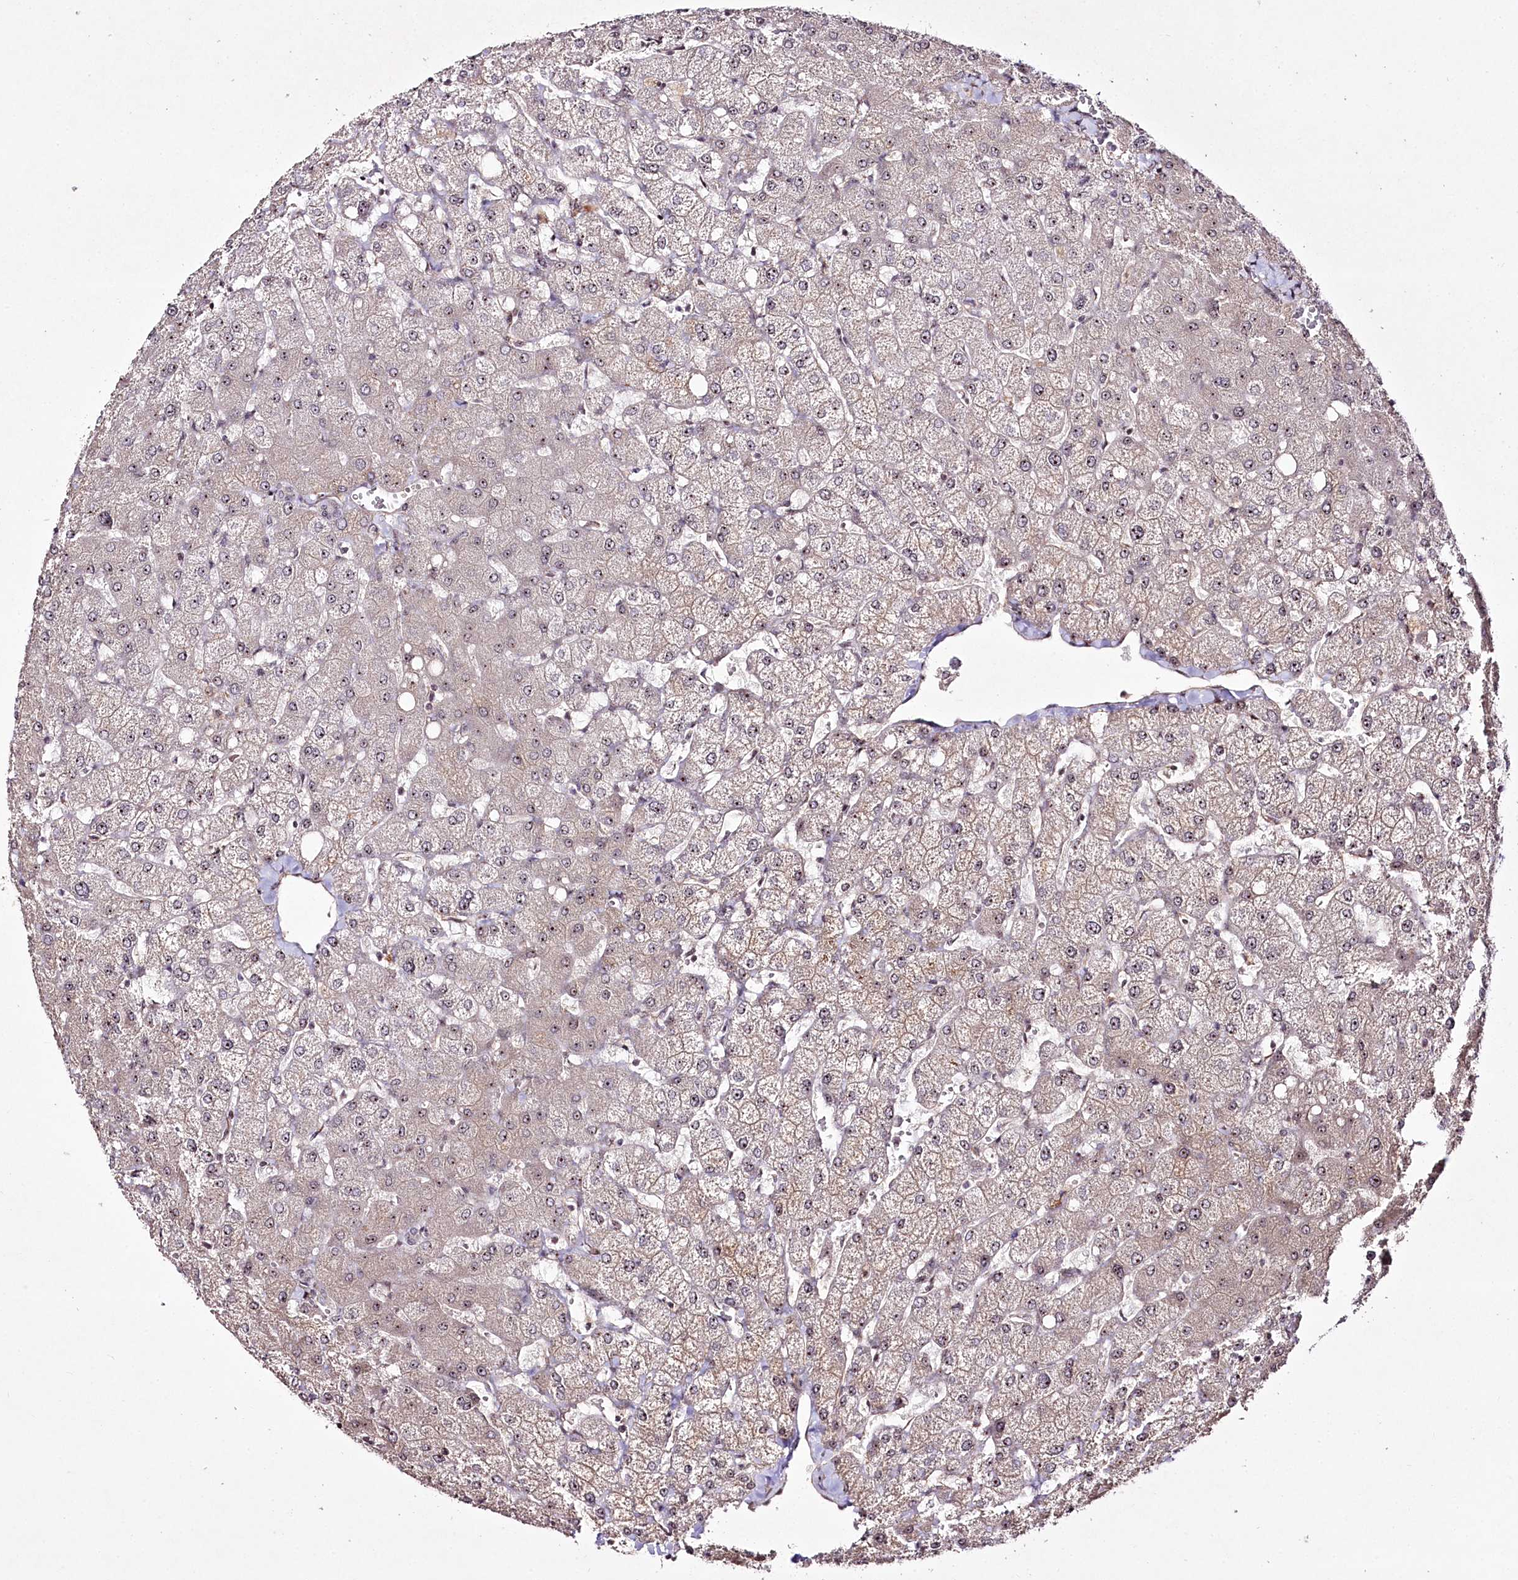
{"staining": {"intensity": "negative", "quantity": "none", "location": "none"}, "tissue": "liver", "cell_type": "Cholangiocytes", "image_type": "normal", "snomed": [{"axis": "morphology", "description": "Normal tissue, NOS"}, {"axis": "topography", "description": "Liver"}], "caption": "Normal liver was stained to show a protein in brown. There is no significant expression in cholangiocytes. Brightfield microscopy of immunohistochemistry stained with DAB (3,3'-diaminobenzidine) (brown) and hematoxylin (blue), captured at high magnification.", "gene": "CCDC59", "patient": {"sex": "female", "age": 54}}